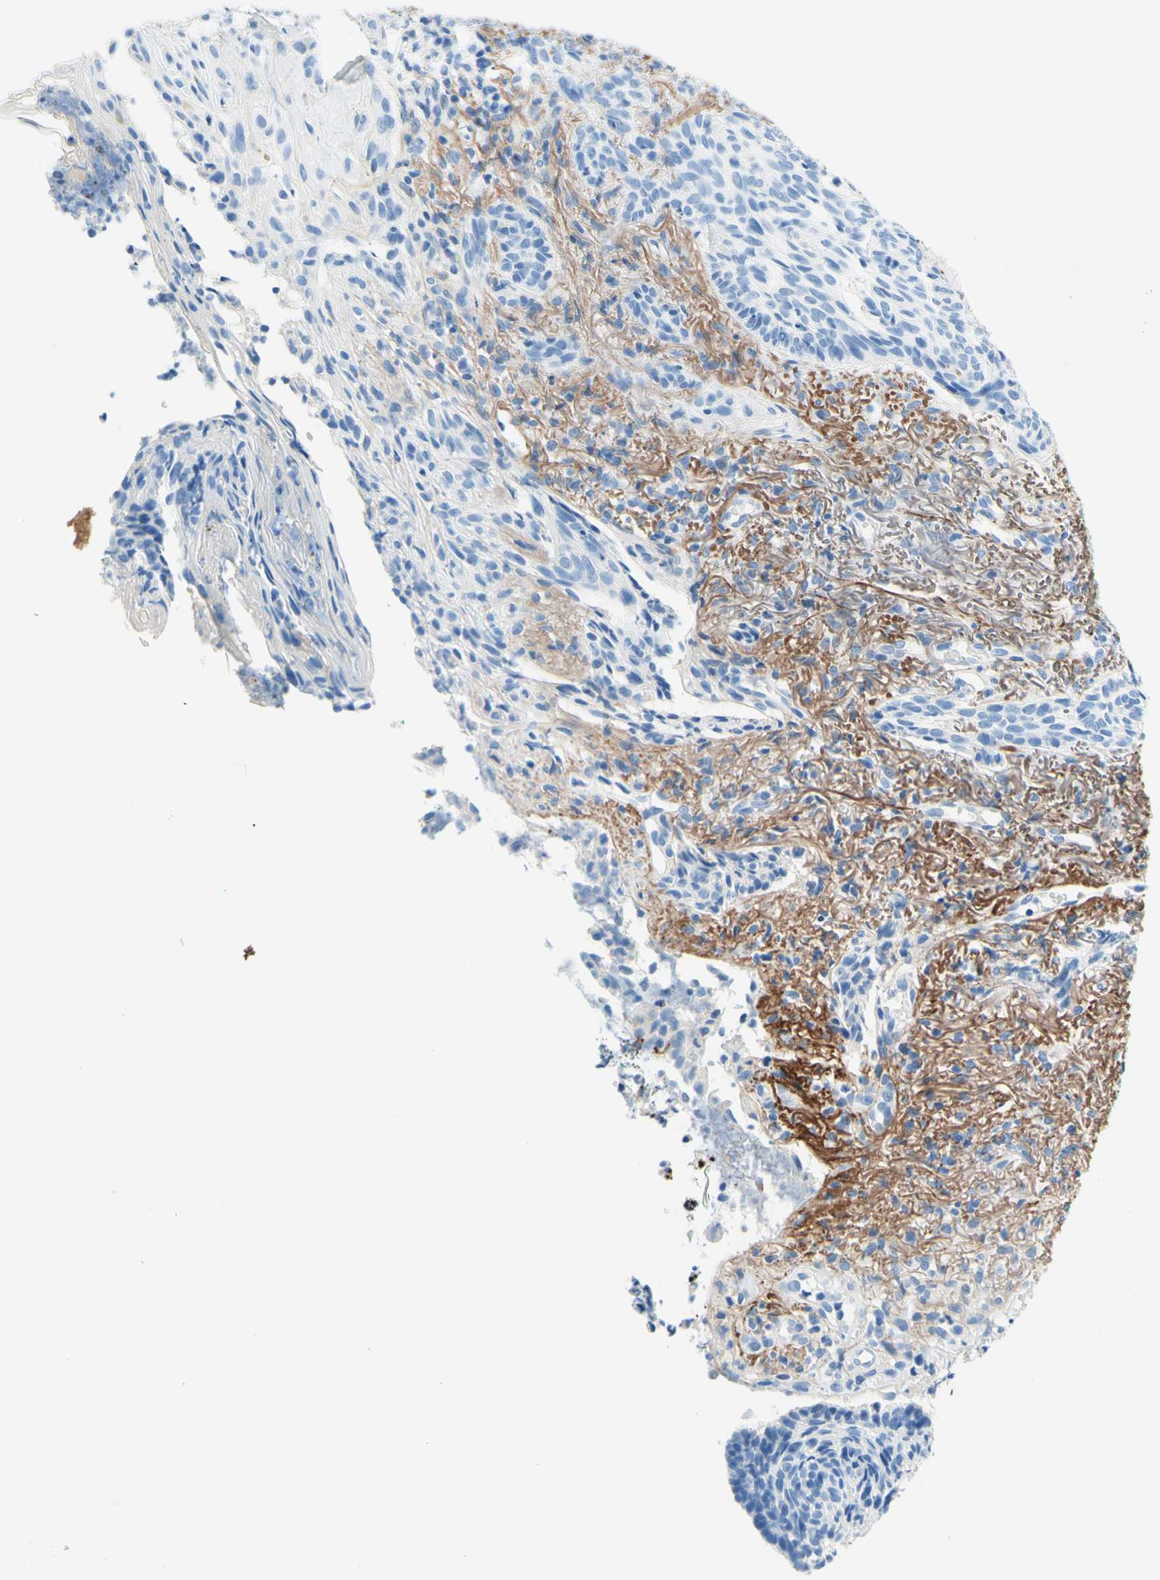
{"staining": {"intensity": "negative", "quantity": "none", "location": "none"}, "tissue": "skin cancer", "cell_type": "Tumor cells", "image_type": "cancer", "snomed": [{"axis": "morphology", "description": "Basal cell carcinoma"}, {"axis": "topography", "description": "Skin"}], "caption": "Human skin cancer stained for a protein using immunohistochemistry displays no staining in tumor cells.", "gene": "MFAP5", "patient": {"sex": "male", "age": 43}}